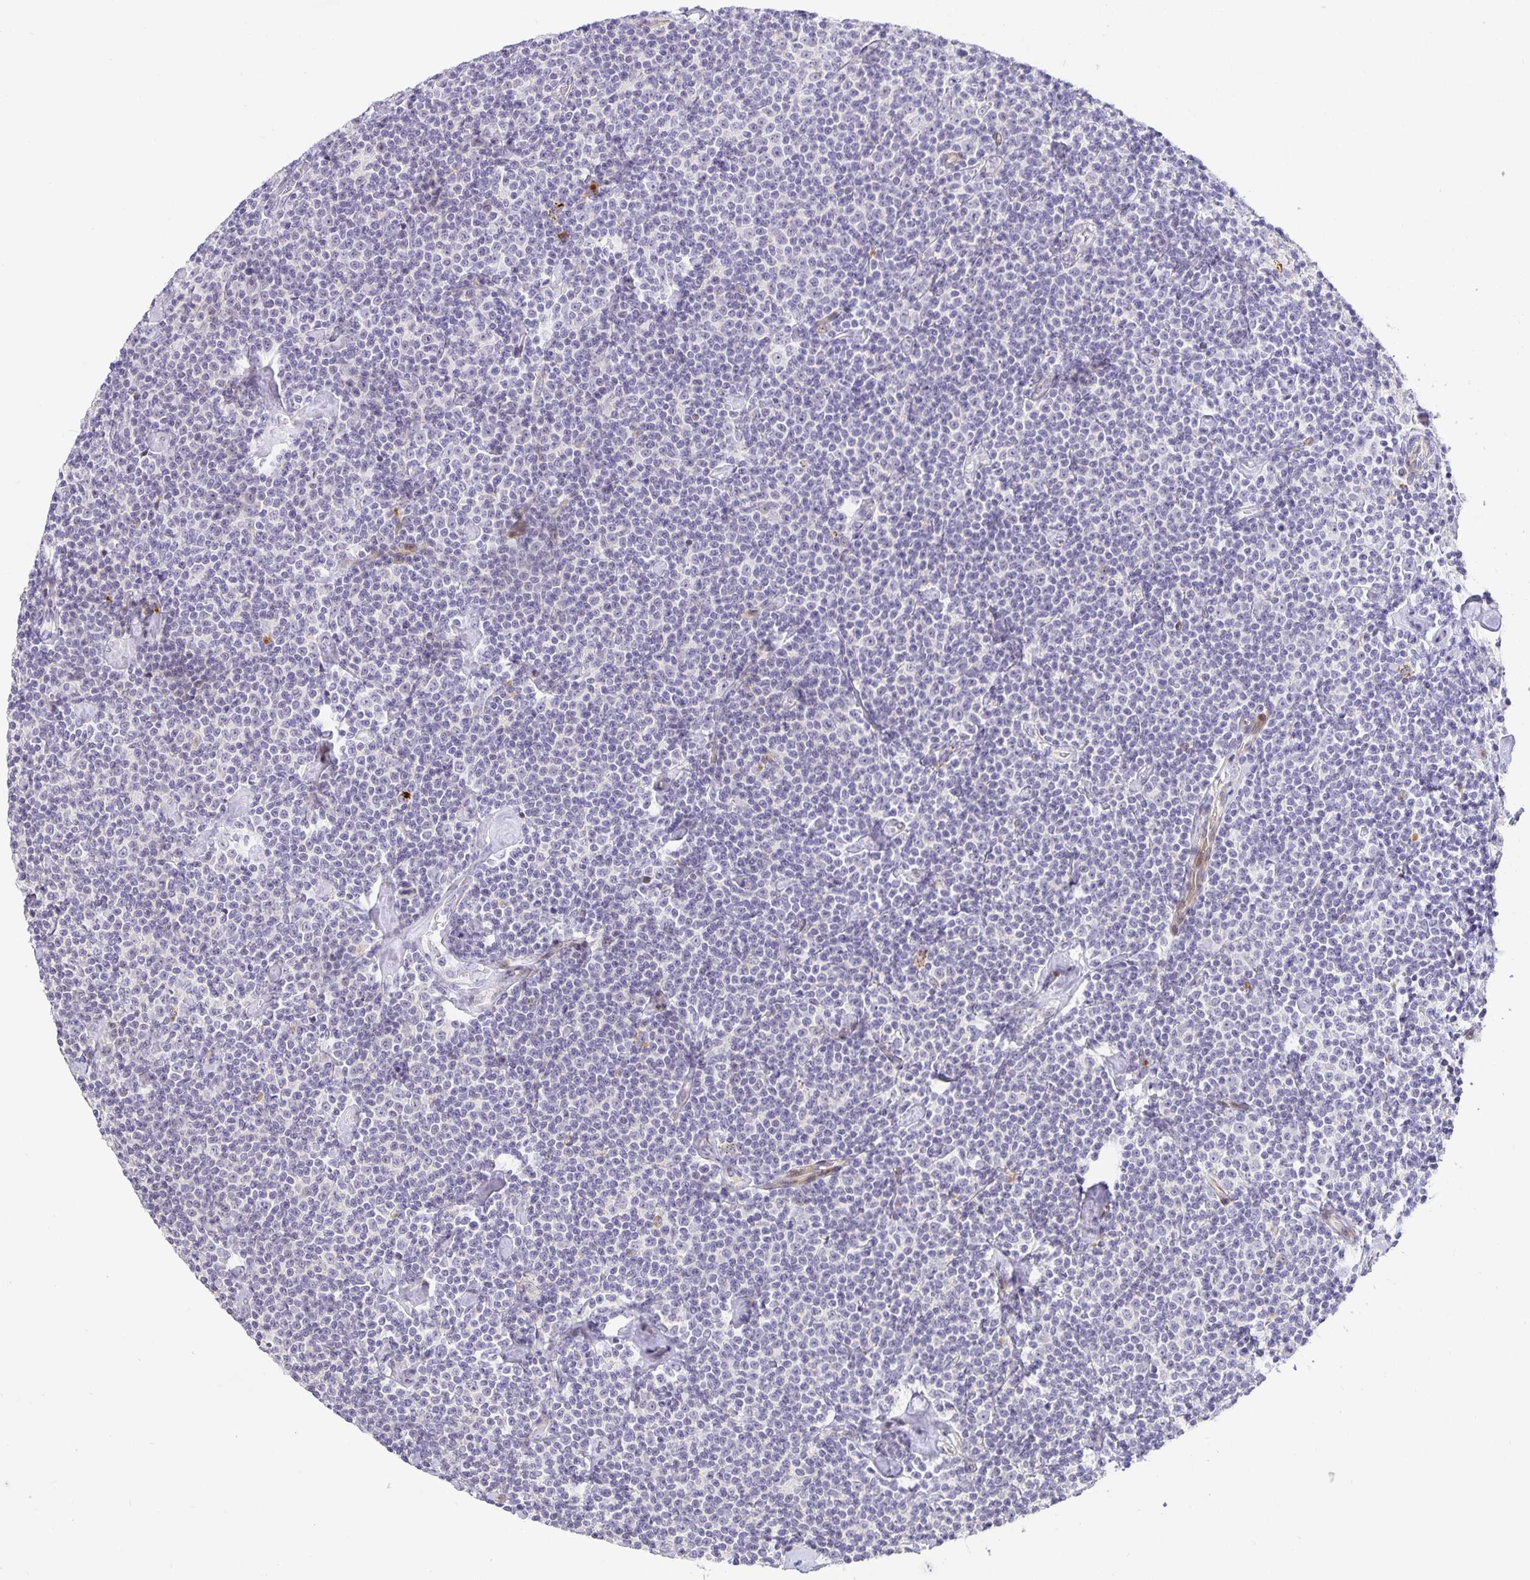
{"staining": {"intensity": "negative", "quantity": "none", "location": "none"}, "tissue": "lymphoma", "cell_type": "Tumor cells", "image_type": "cancer", "snomed": [{"axis": "morphology", "description": "Malignant lymphoma, non-Hodgkin's type, Low grade"}, {"axis": "topography", "description": "Lymph node"}], "caption": "Immunohistochemical staining of human malignant lymphoma, non-Hodgkin's type (low-grade) shows no significant positivity in tumor cells.", "gene": "TJP3", "patient": {"sex": "male", "age": 81}}